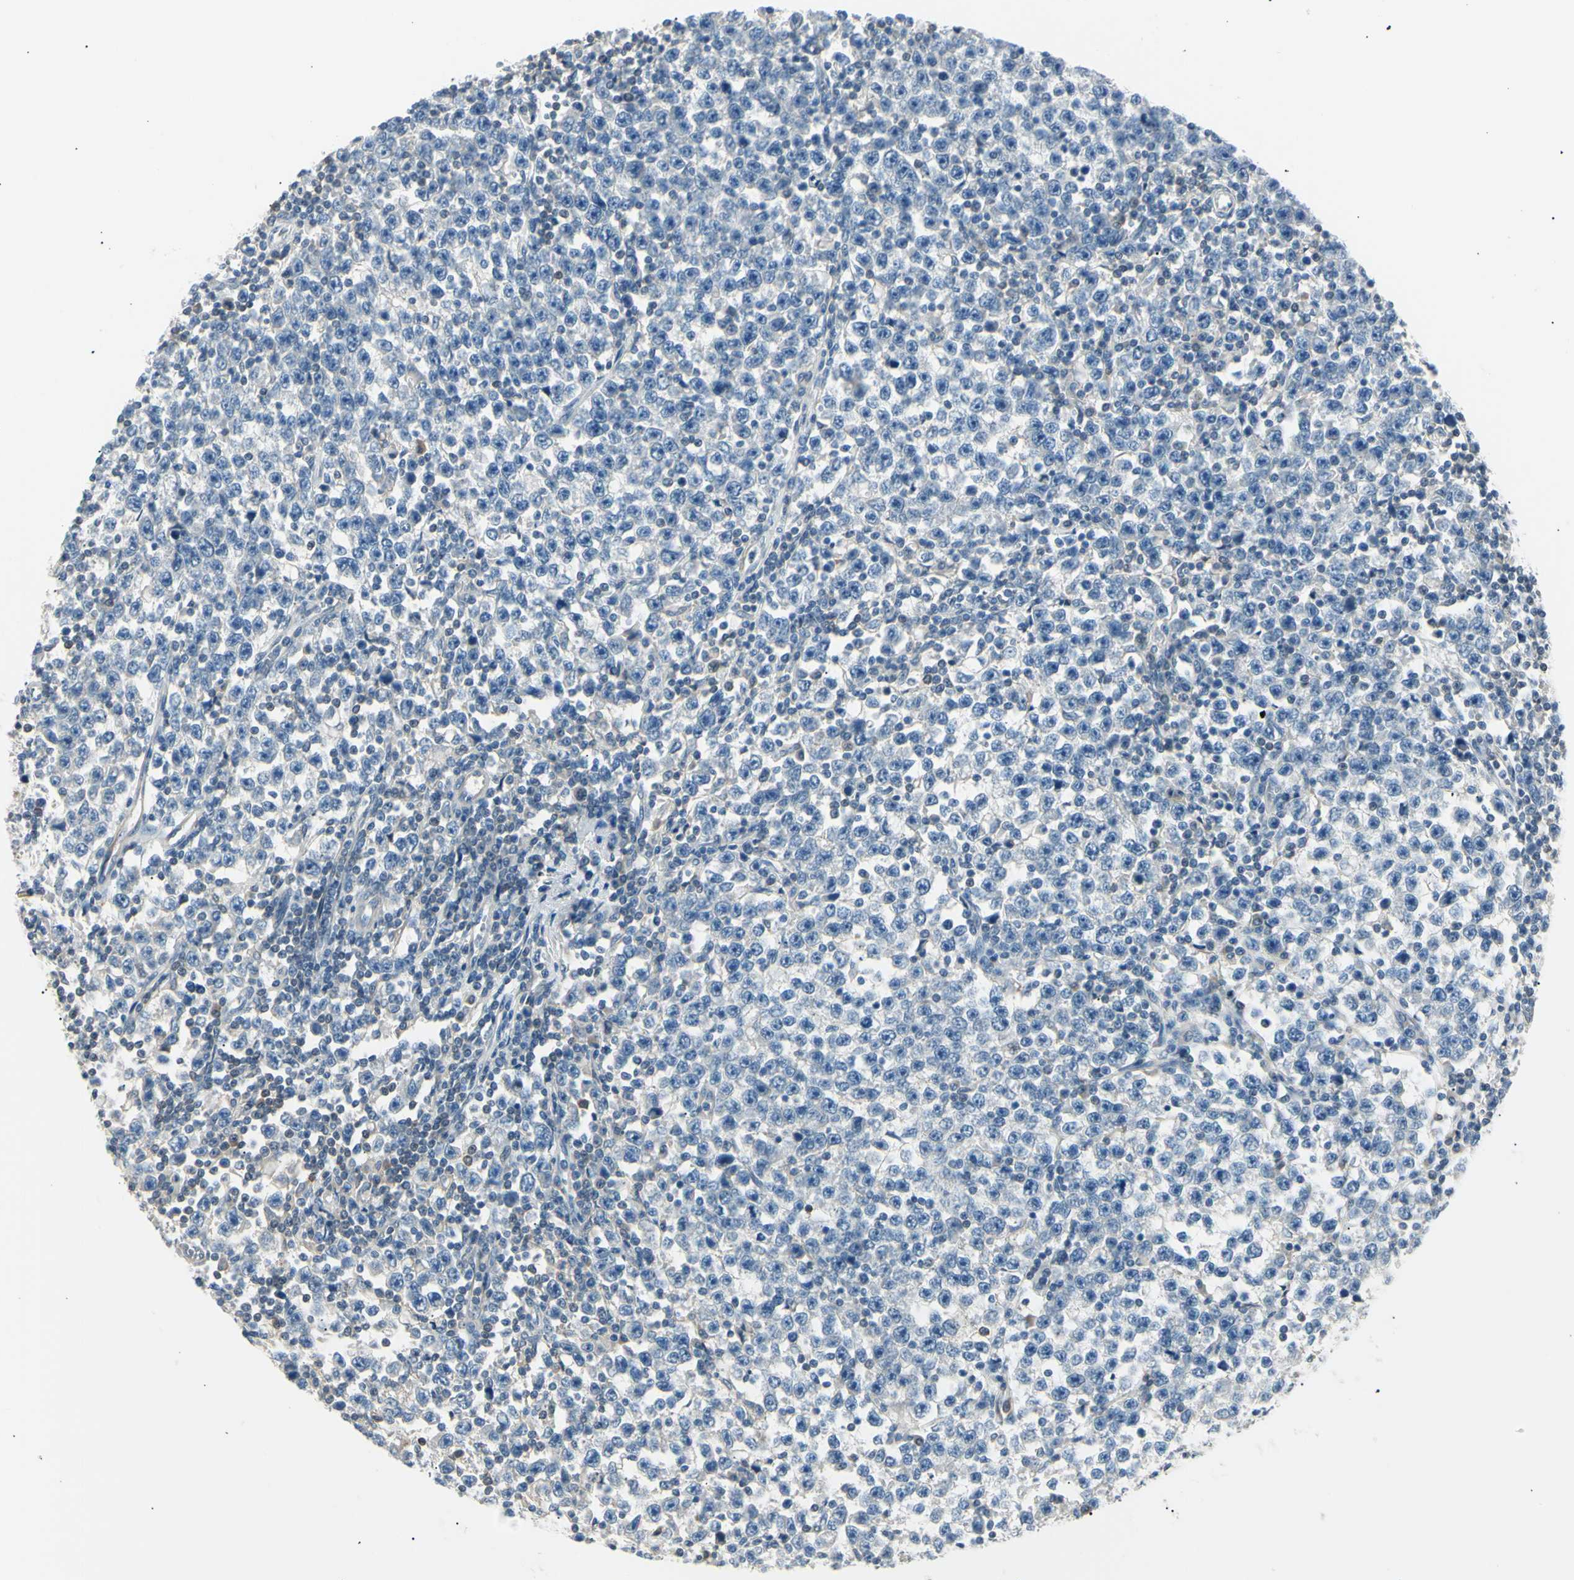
{"staining": {"intensity": "negative", "quantity": "none", "location": "none"}, "tissue": "testis cancer", "cell_type": "Tumor cells", "image_type": "cancer", "snomed": [{"axis": "morphology", "description": "Seminoma, NOS"}, {"axis": "topography", "description": "Testis"}], "caption": "Immunohistochemistry micrograph of neoplastic tissue: human testis cancer stained with DAB (3,3'-diaminobenzidine) displays no significant protein staining in tumor cells. (DAB immunohistochemistry with hematoxylin counter stain).", "gene": "LHPP", "patient": {"sex": "male", "age": 43}}